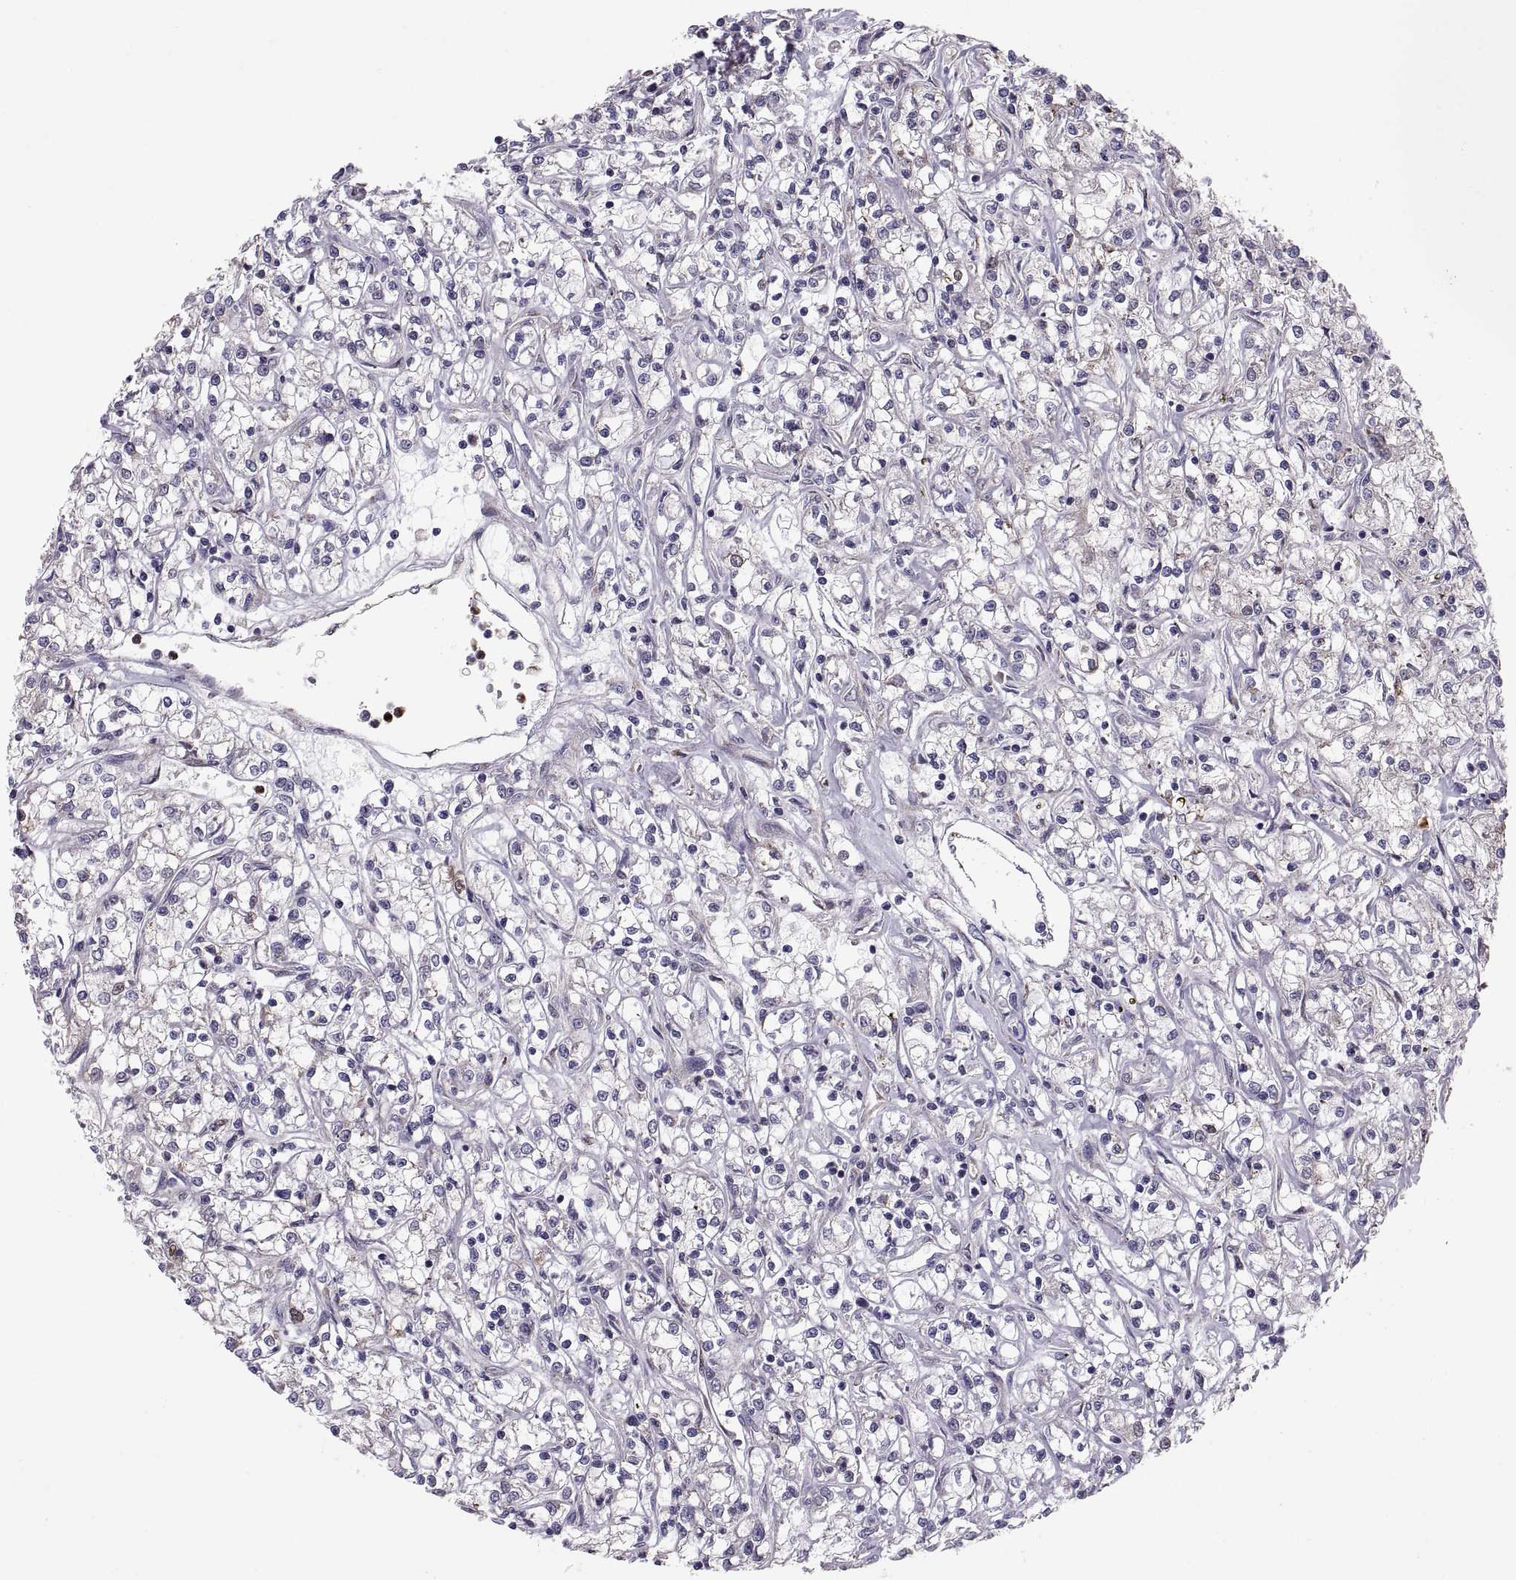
{"staining": {"intensity": "negative", "quantity": "none", "location": "none"}, "tissue": "renal cancer", "cell_type": "Tumor cells", "image_type": "cancer", "snomed": [{"axis": "morphology", "description": "Adenocarcinoma, NOS"}, {"axis": "topography", "description": "Kidney"}], "caption": "Histopathology image shows no significant protein staining in tumor cells of renal adenocarcinoma. (Stains: DAB immunohistochemistry with hematoxylin counter stain, Microscopy: brightfield microscopy at high magnification).", "gene": "TESC", "patient": {"sex": "female", "age": 59}}